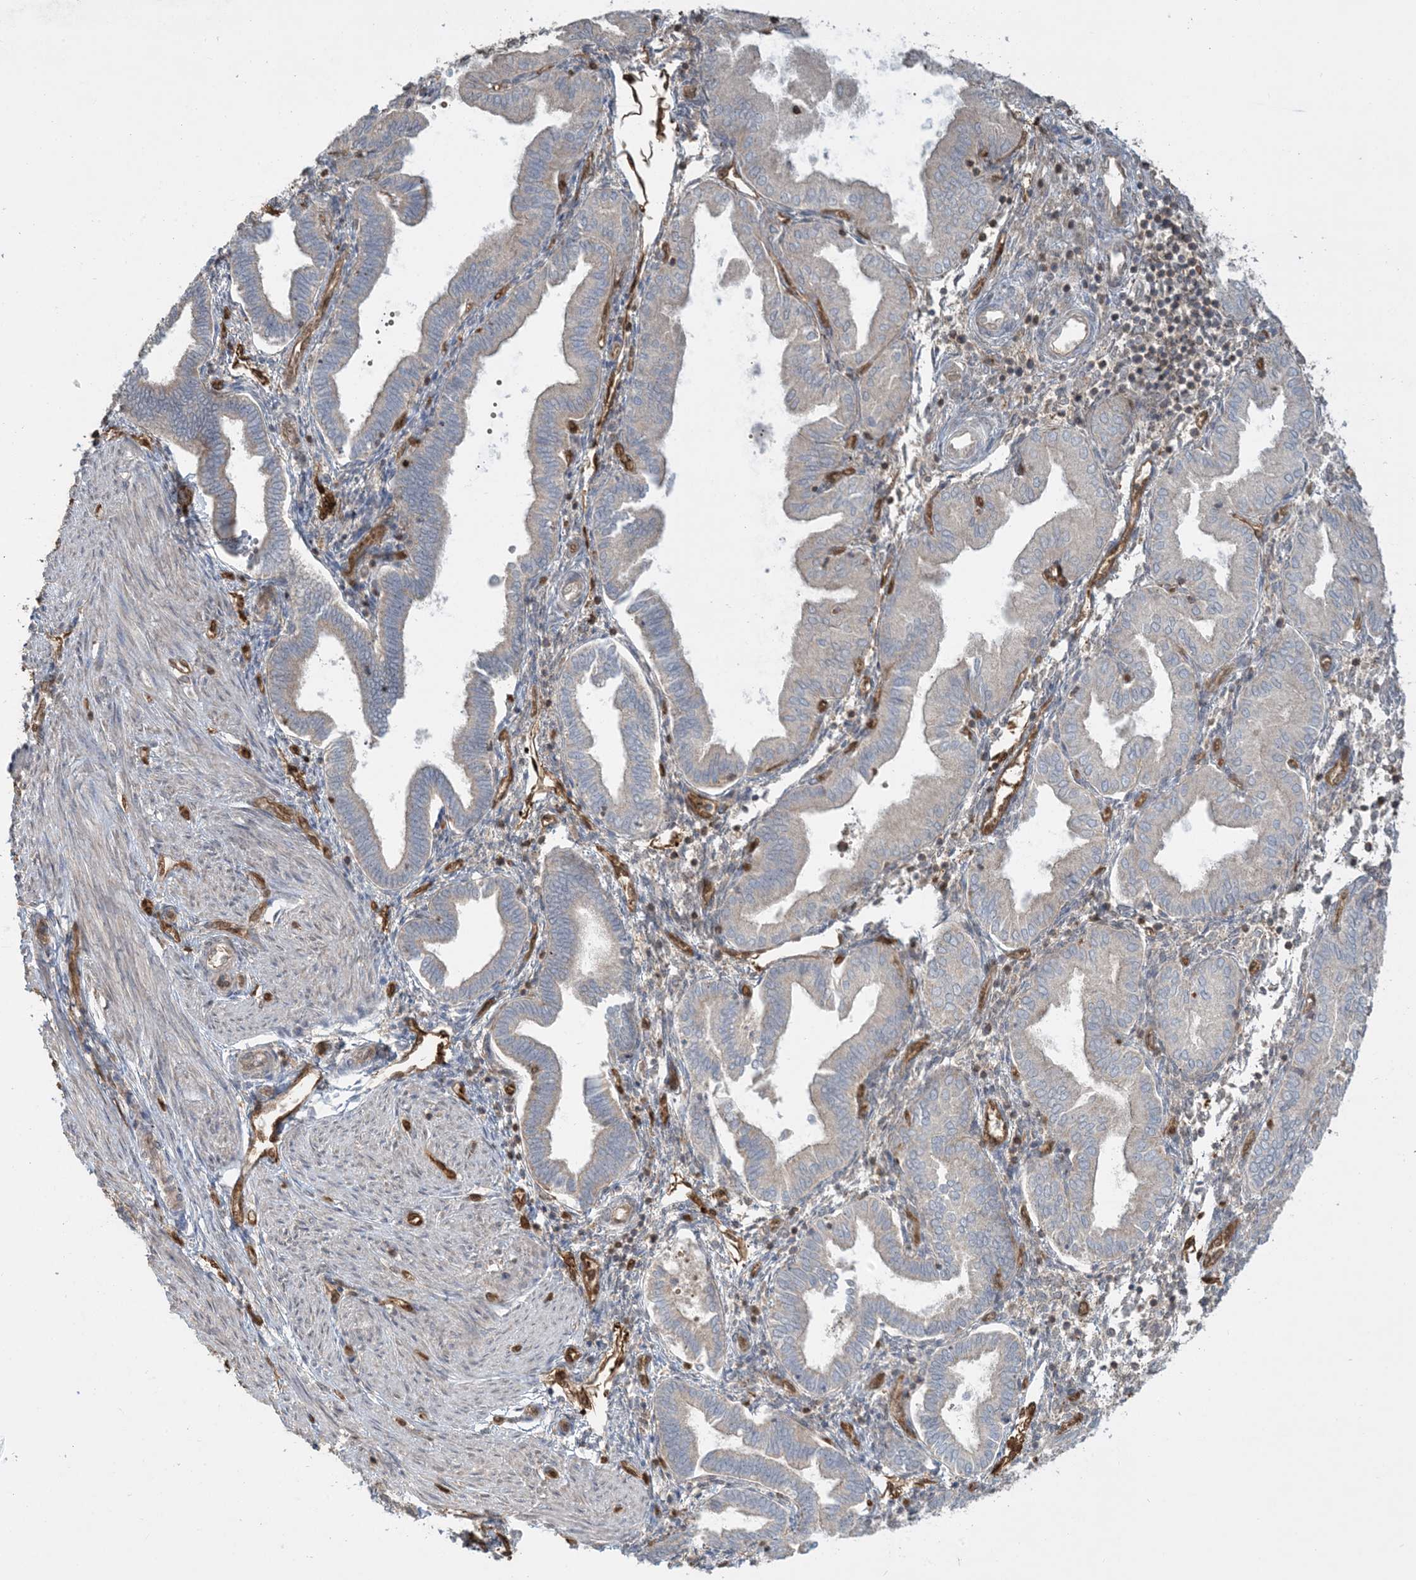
{"staining": {"intensity": "weak", "quantity": "<25%", "location": "cytoplasmic/membranous"}, "tissue": "endometrium", "cell_type": "Cells in endometrial stroma", "image_type": "normal", "snomed": [{"axis": "morphology", "description": "Normal tissue, NOS"}, {"axis": "topography", "description": "Endometrium"}], "caption": "Human endometrium stained for a protein using IHC displays no staining in cells in endometrial stroma.", "gene": "PPM1F", "patient": {"sex": "female", "age": 53}}